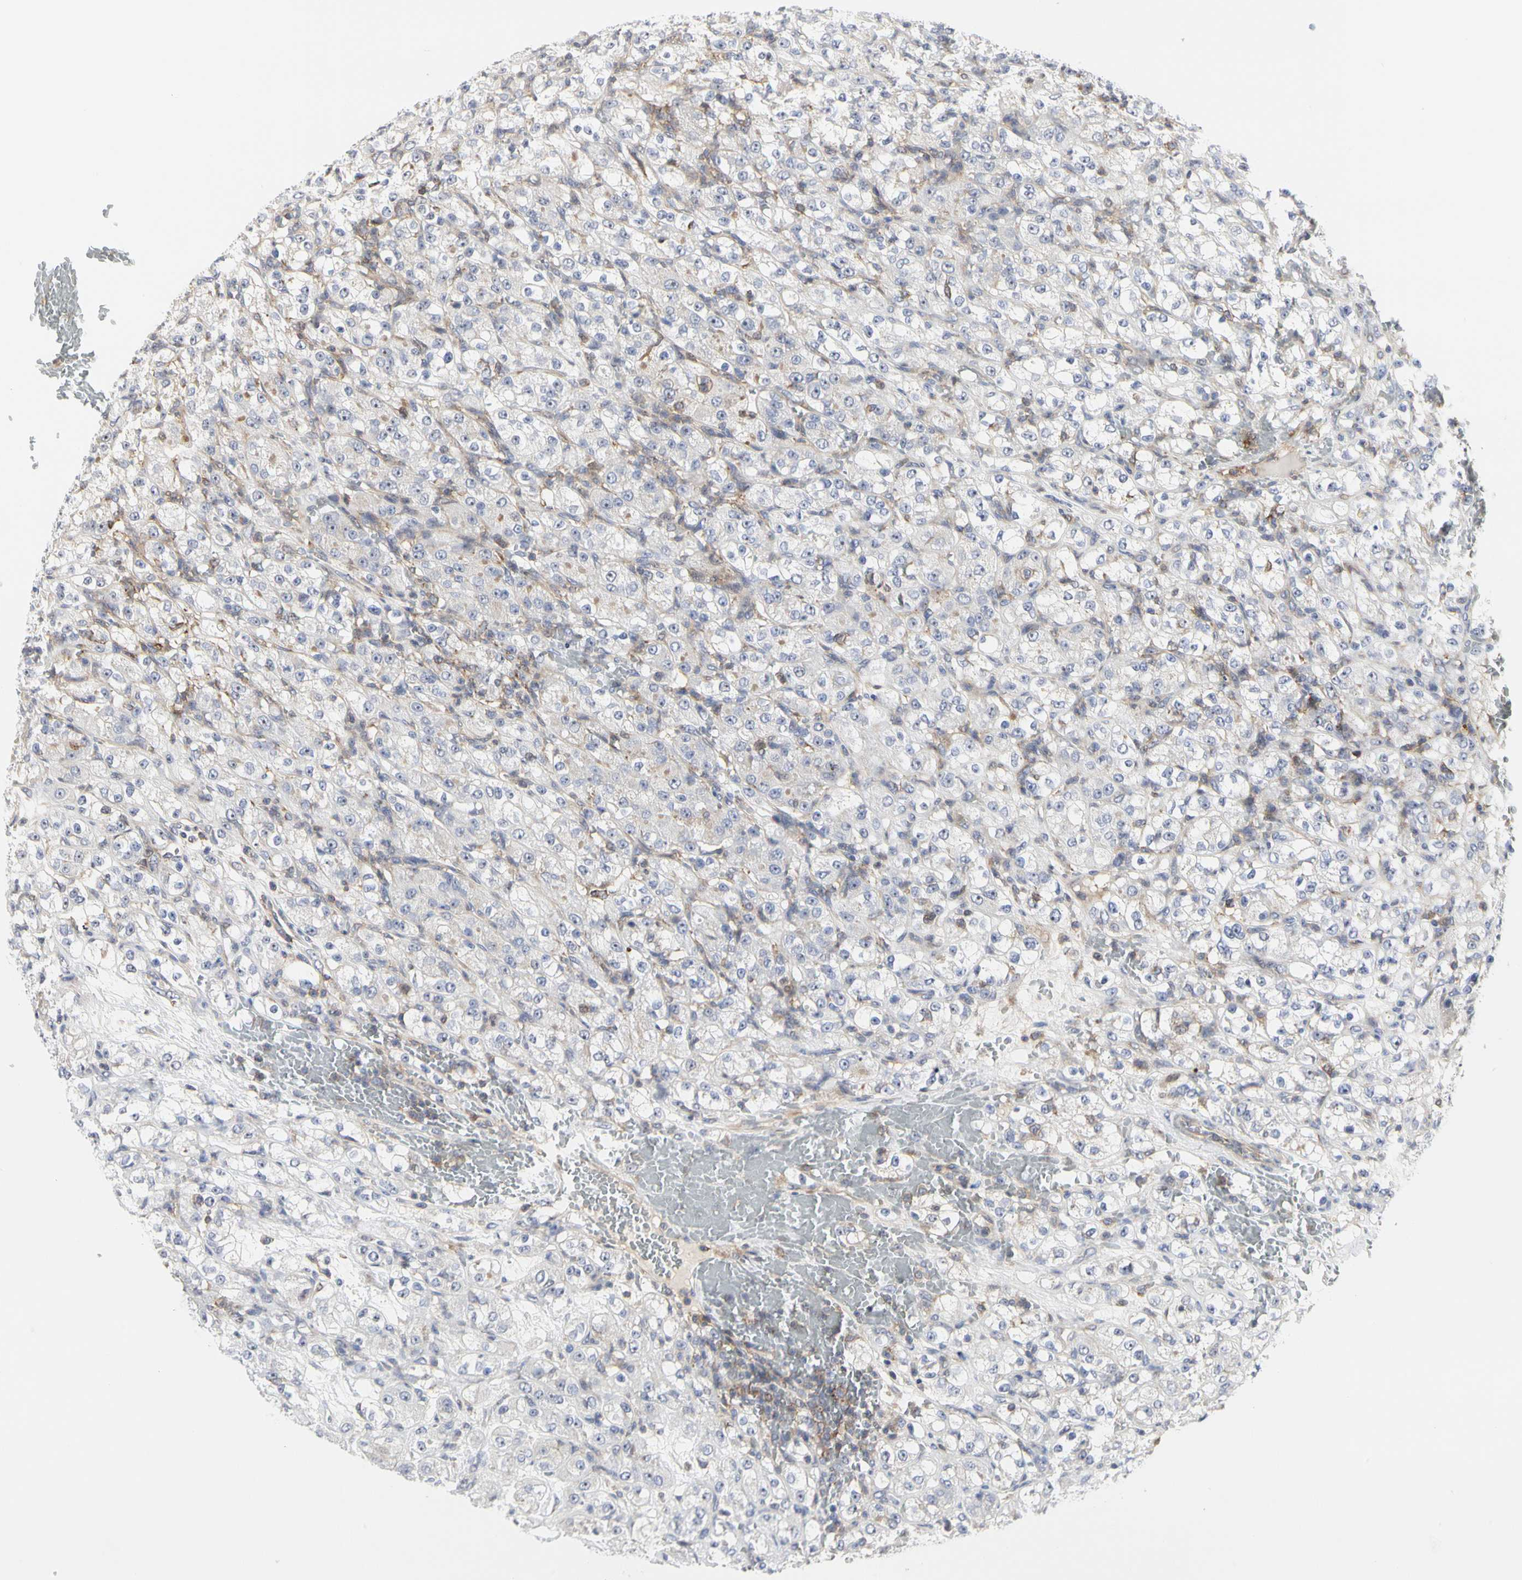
{"staining": {"intensity": "negative", "quantity": "none", "location": "none"}, "tissue": "renal cancer", "cell_type": "Tumor cells", "image_type": "cancer", "snomed": [{"axis": "morphology", "description": "Normal tissue, NOS"}, {"axis": "morphology", "description": "Adenocarcinoma, NOS"}, {"axis": "topography", "description": "Kidney"}], "caption": "Renal cancer (adenocarcinoma) stained for a protein using immunohistochemistry shows no expression tumor cells.", "gene": "SHANK2", "patient": {"sex": "male", "age": 61}}